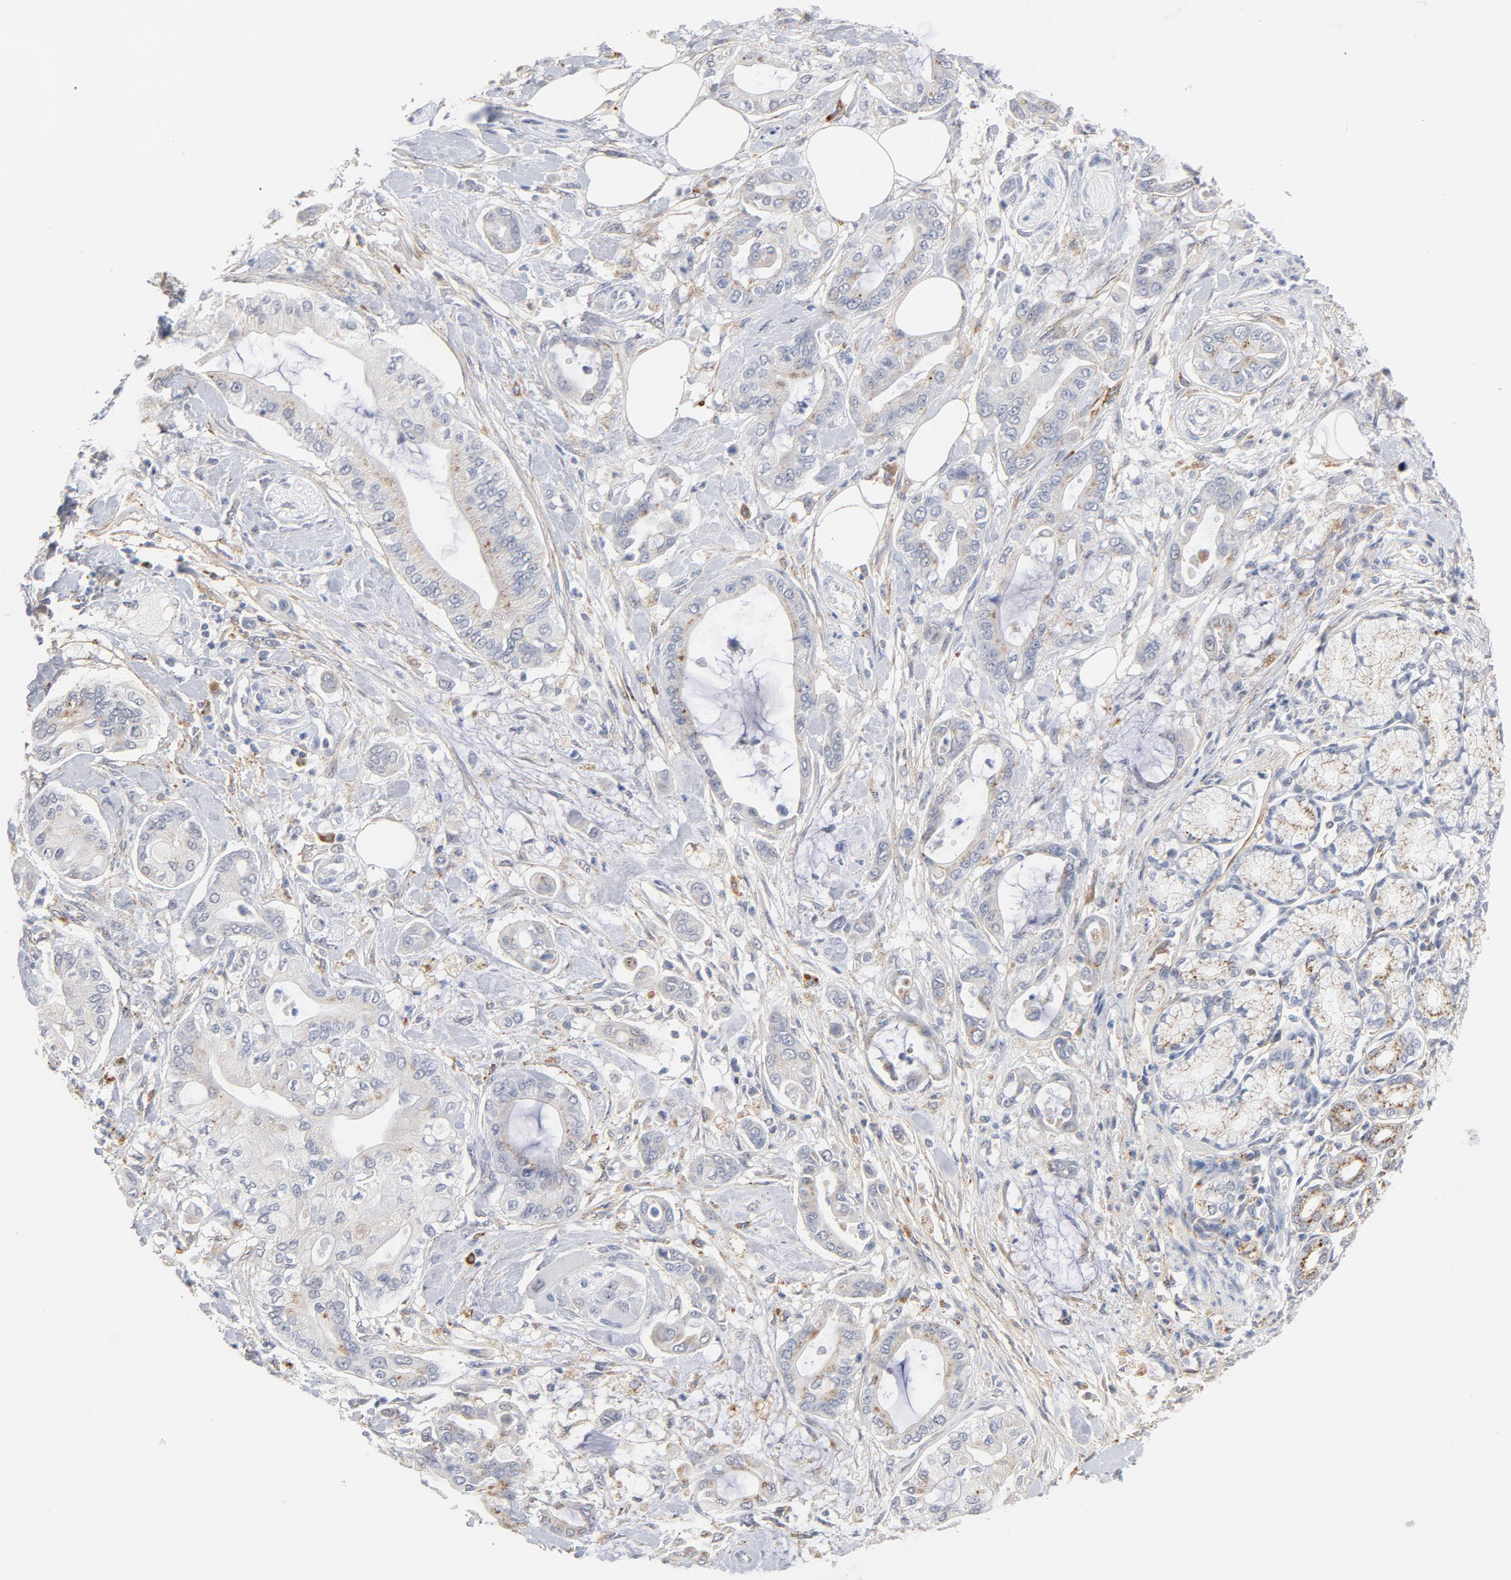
{"staining": {"intensity": "weak", "quantity": "25%-75%", "location": "cytoplasmic/membranous"}, "tissue": "pancreatic cancer", "cell_type": "Tumor cells", "image_type": "cancer", "snomed": [{"axis": "morphology", "description": "Adenocarcinoma, NOS"}, {"axis": "morphology", "description": "Adenocarcinoma, metastatic, NOS"}, {"axis": "topography", "description": "Lymph node"}, {"axis": "topography", "description": "Pancreas"}, {"axis": "topography", "description": "Duodenum"}], "caption": "IHC staining of pancreatic cancer (adenocarcinoma), which demonstrates low levels of weak cytoplasmic/membranous expression in about 25%-75% of tumor cells indicating weak cytoplasmic/membranous protein expression. The staining was performed using DAB (brown) for protein detection and nuclei were counterstained in hematoxylin (blue).", "gene": "LTBP2", "patient": {"sex": "female", "age": 64}}